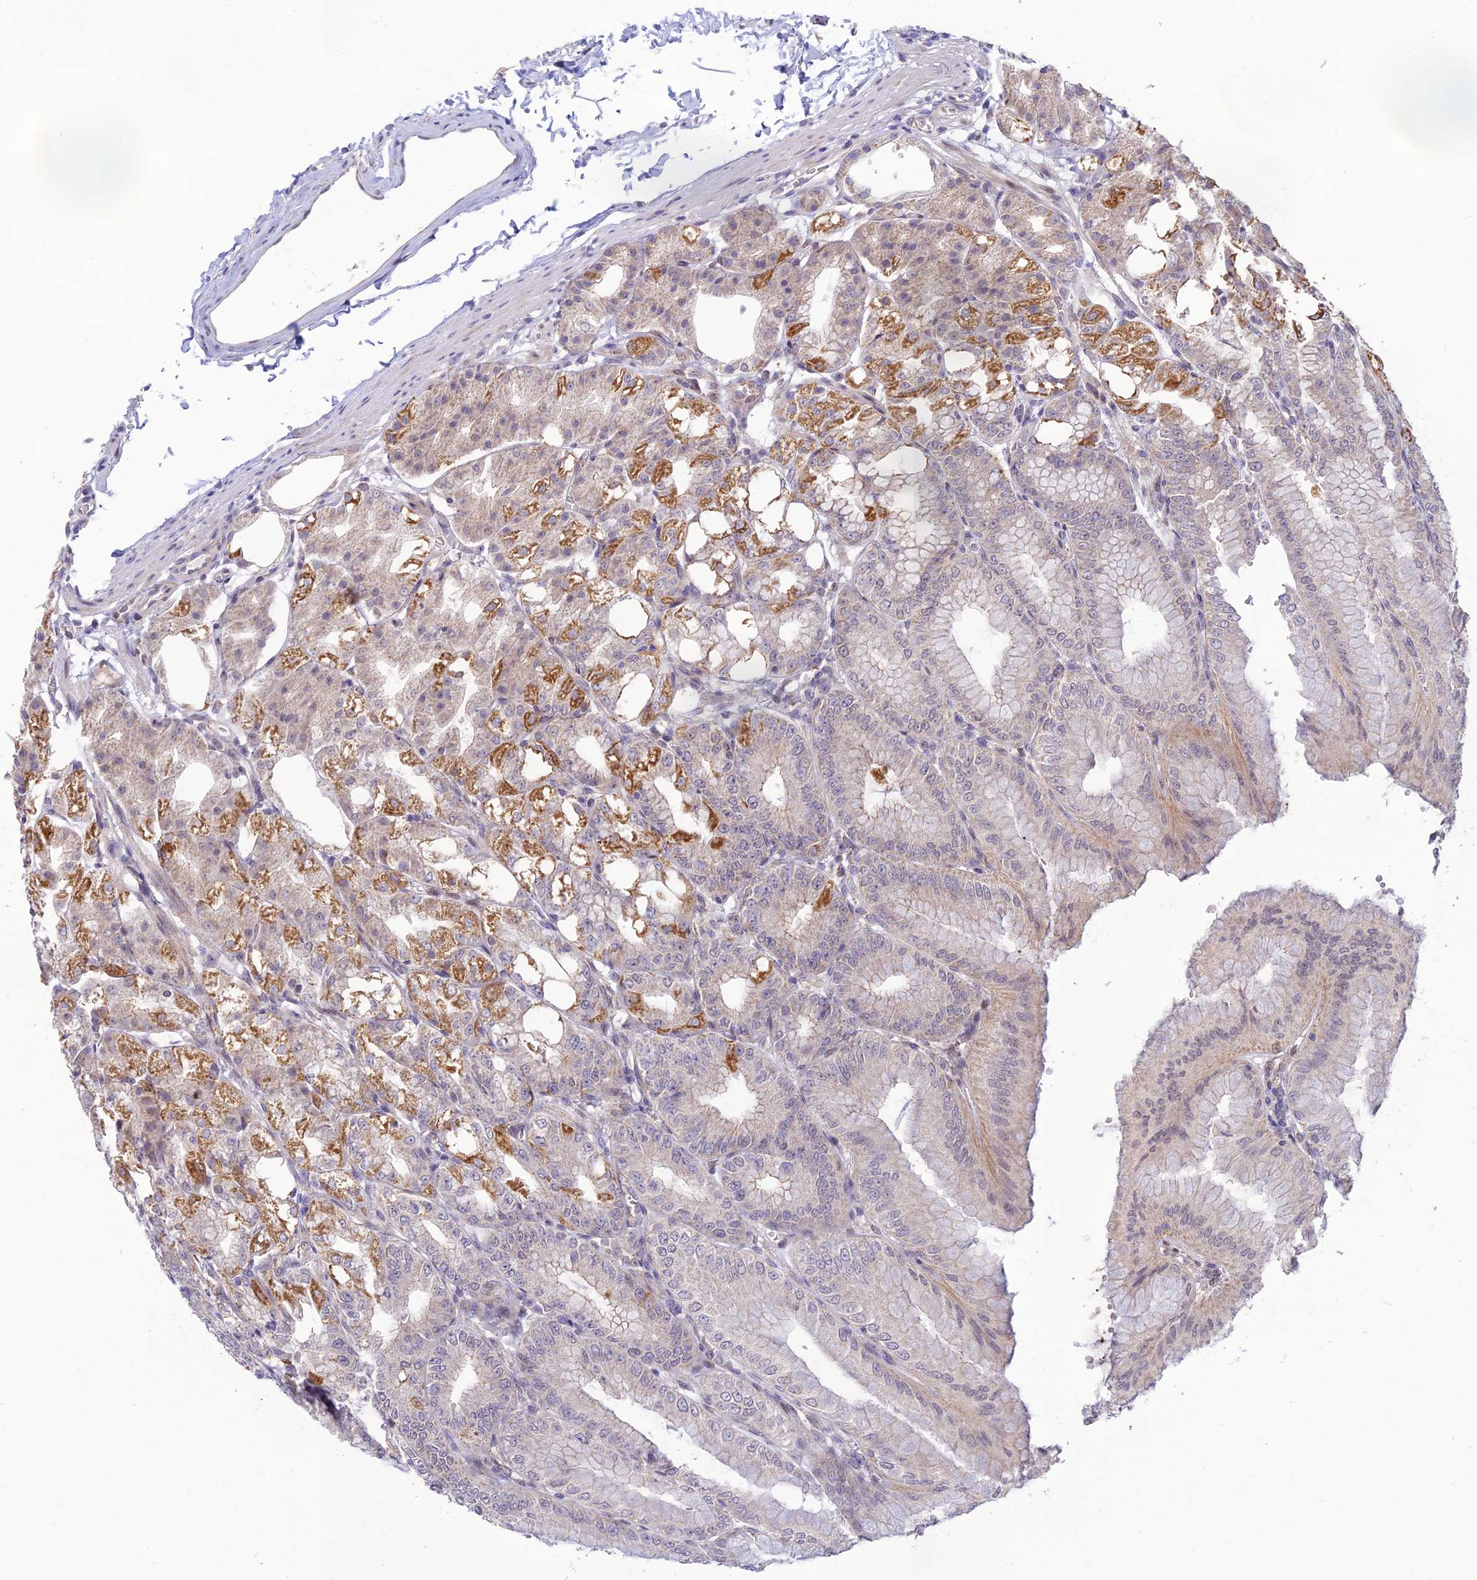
{"staining": {"intensity": "moderate", "quantity": "25%-75%", "location": "cytoplasmic/membranous,nuclear"}, "tissue": "stomach", "cell_type": "Glandular cells", "image_type": "normal", "snomed": [{"axis": "morphology", "description": "Normal tissue, NOS"}, {"axis": "topography", "description": "Stomach, lower"}], "caption": "The immunohistochemical stain labels moderate cytoplasmic/membranous,nuclear expression in glandular cells of normal stomach.", "gene": "MICOS13", "patient": {"sex": "male", "age": 71}}